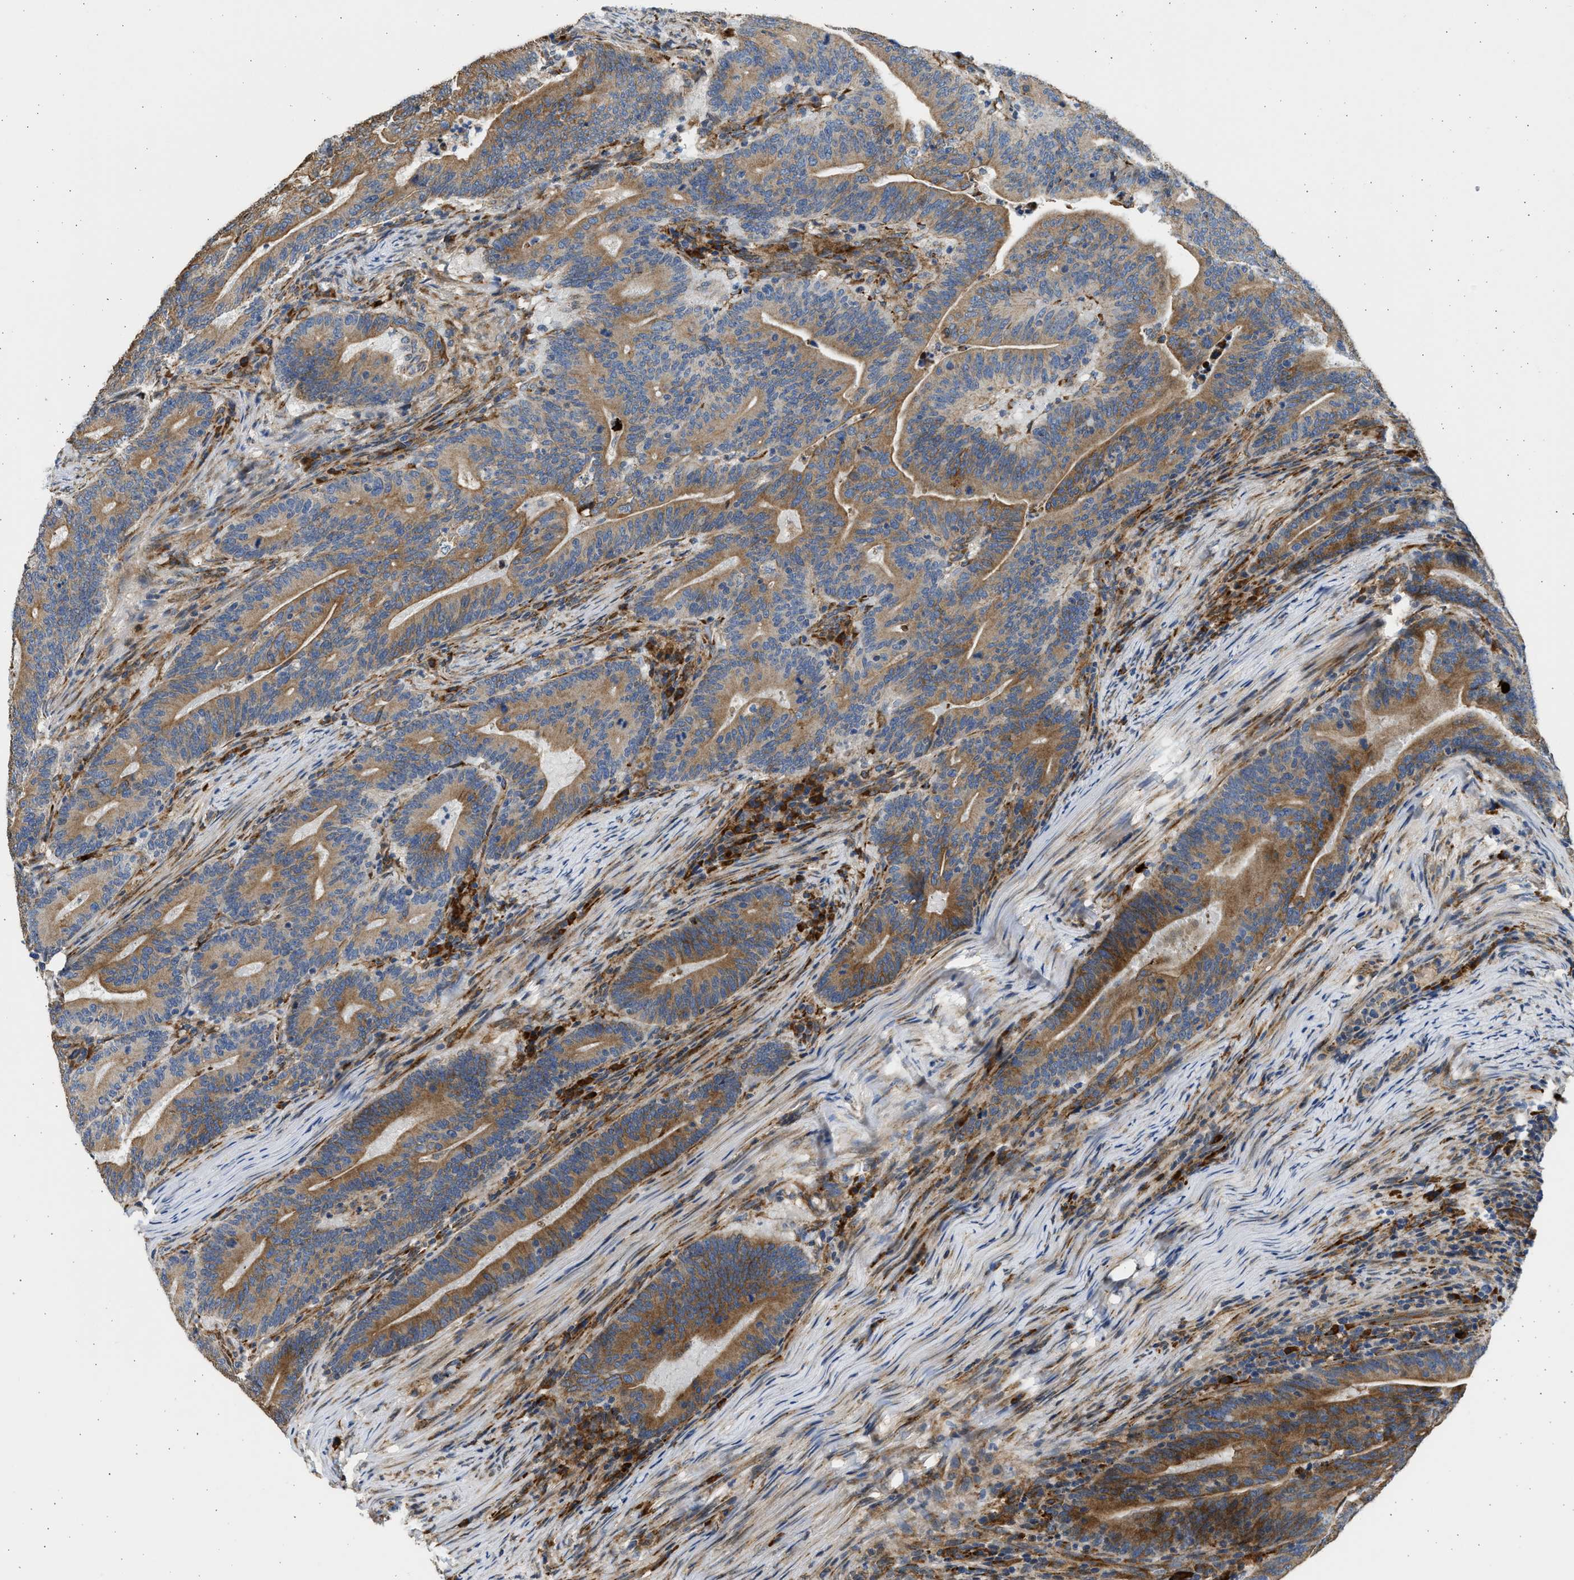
{"staining": {"intensity": "strong", "quantity": ">75%", "location": "cytoplasmic/membranous"}, "tissue": "colorectal cancer", "cell_type": "Tumor cells", "image_type": "cancer", "snomed": [{"axis": "morphology", "description": "Adenocarcinoma, NOS"}, {"axis": "topography", "description": "Colon"}], "caption": "A brown stain highlights strong cytoplasmic/membranous positivity of a protein in colorectal cancer (adenocarcinoma) tumor cells. (DAB (3,3'-diaminobenzidine) IHC with brightfield microscopy, high magnification).", "gene": "PLD2", "patient": {"sex": "female", "age": 66}}